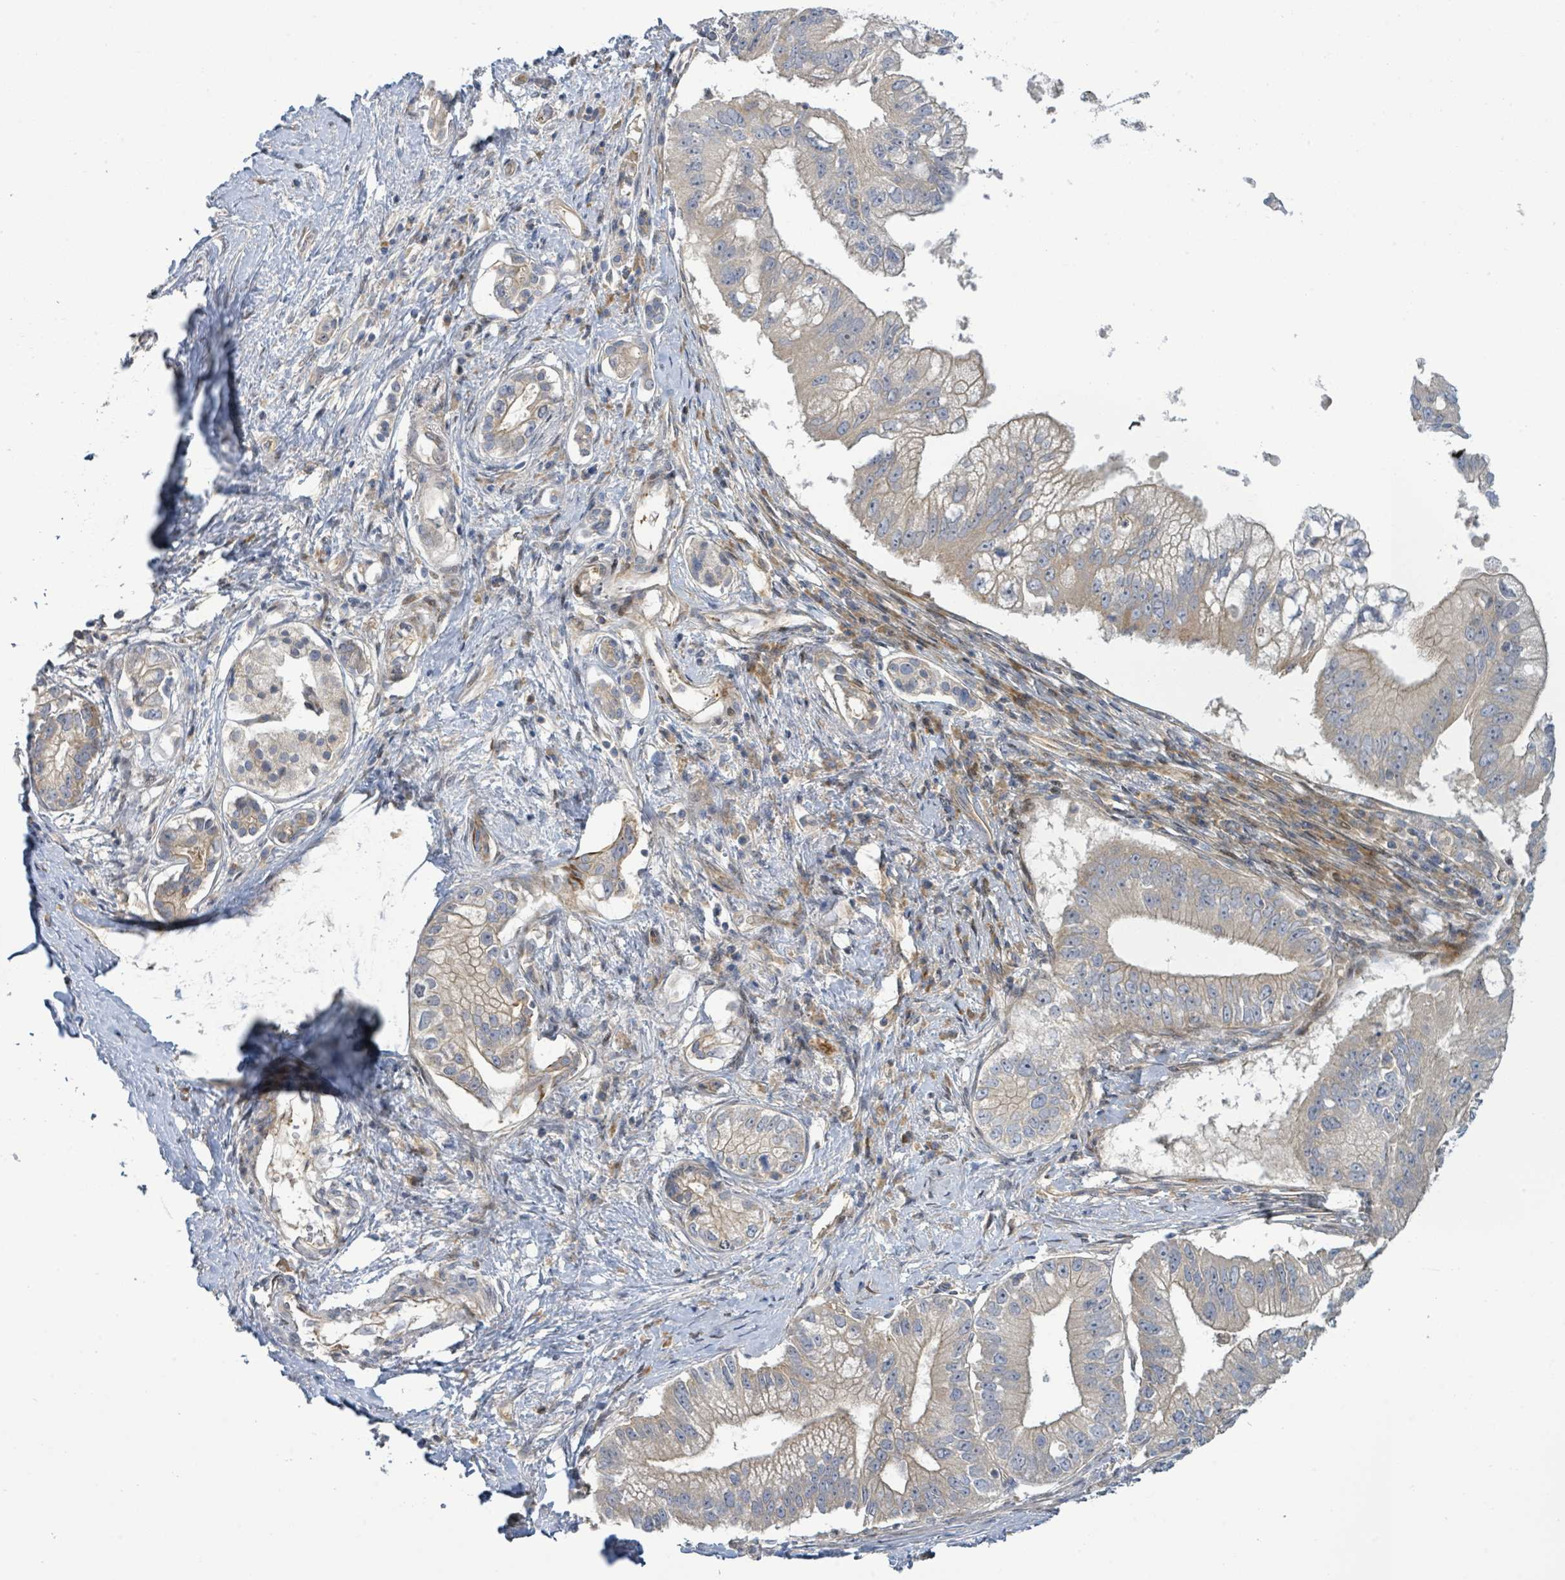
{"staining": {"intensity": "weak", "quantity": "<25%", "location": "cytoplasmic/membranous"}, "tissue": "pancreatic cancer", "cell_type": "Tumor cells", "image_type": "cancer", "snomed": [{"axis": "morphology", "description": "Adenocarcinoma, NOS"}, {"axis": "topography", "description": "Pancreas"}], "caption": "An IHC micrograph of adenocarcinoma (pancreatic) is shown. There is no staining in tumor cells of adenocarcinoma (pancreatic).", "gene": "CFAP210", "patient": {"sex": "male", "age": 70}}